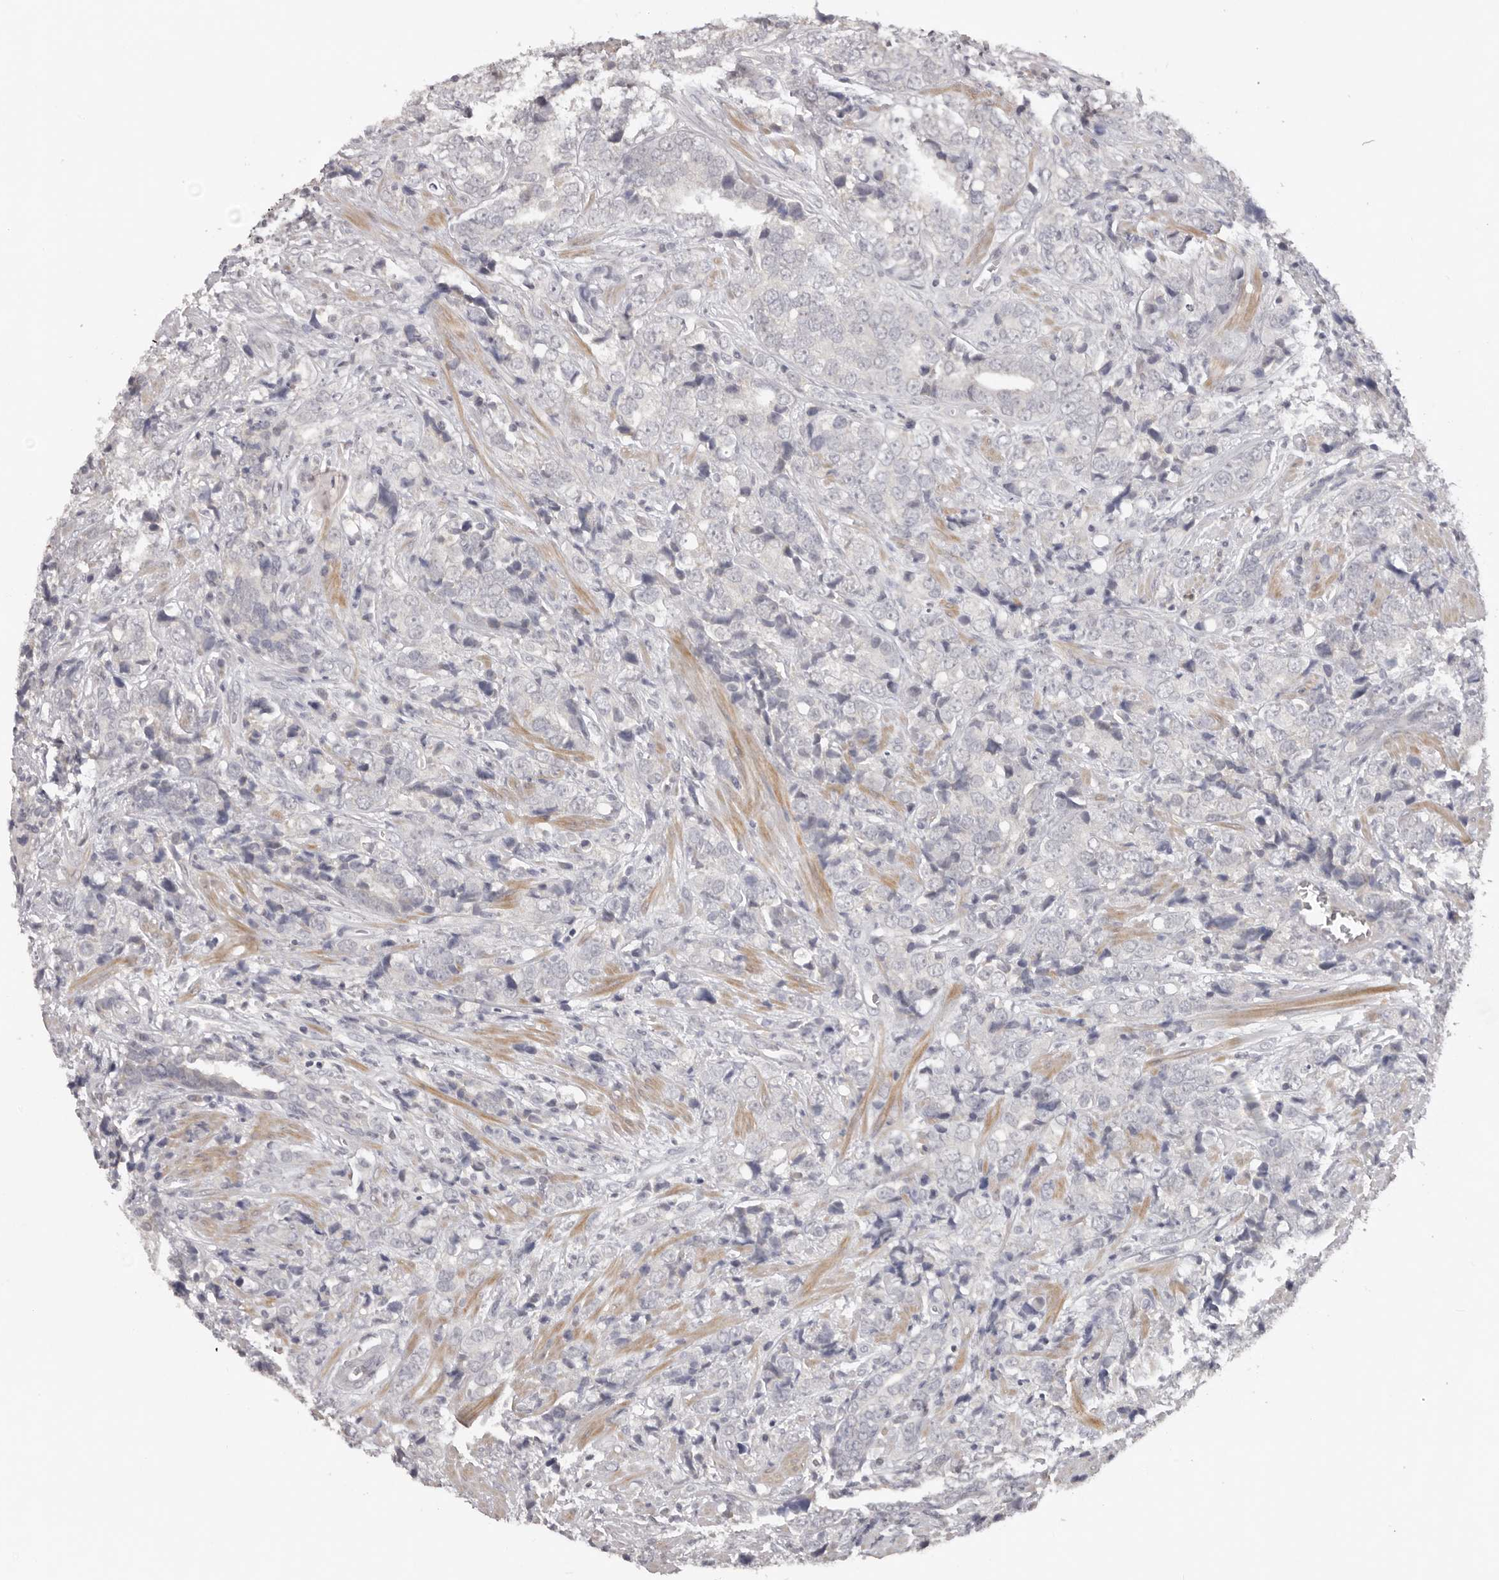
{"staining": {"intensity": "negative", "quantity": "none", "location": "none"}, "tissue": "prostate cancer", "cell_type": "Tumor cells", "image_type": "cancer", "snomed": [{"axis": "morphology", "description": "Adenocarcinoma, High grade"}, {"axis": "topography", "description": "Prostate"}], "caption": "Tumor cells show no significant protein expression in prostate cancer (high-grade adenocarcinoma).", "gene": "TNR", "patient": {"sex": "male", "age": 71}}